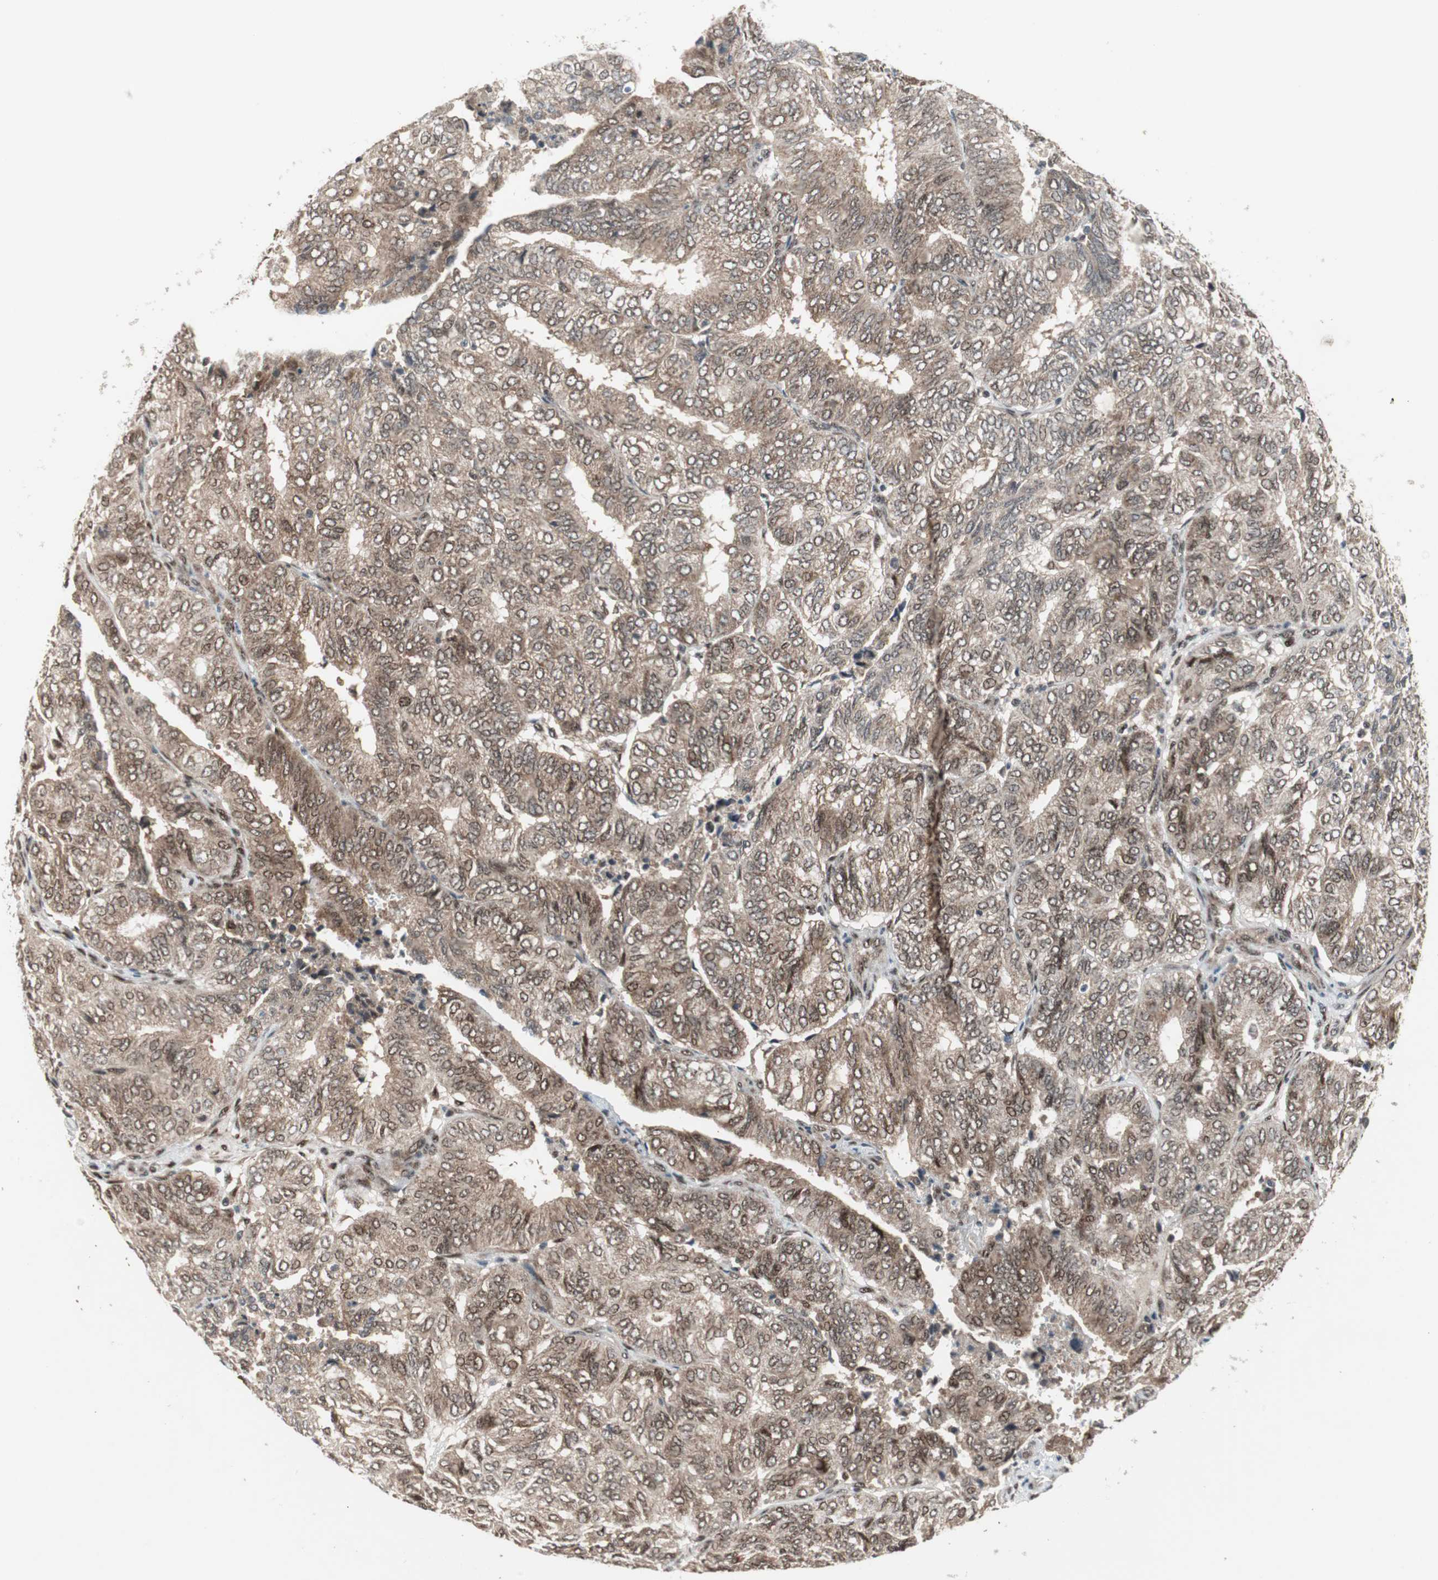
{"staining": {"intensity": "moderate", "quantity": ">75%", "location": "cytoplasmic/membranous,nuclear"}, "tissue": "endometrial cancer", "cell_type": "Tumor cells", "image_type": "cancer", "snomed": [{"axis": "morphology", "description": "Adenocarcinoma, NOS"}, {"axis": "topography", "description": "Uterus"}], "caption": "Endometrial adenocarcinoma stained with DAB (3,3'-diaminobenzidine) immunohistochemistry shows medium levels of moderate cytoplasmic/membranous and nuclear staining in about >75% of tumor cells. Using DAB (brown) and hematoxylin (blue) stains, captured at high magnification using brightfield microscopy.", "gene": "TCF12", "patient": {"sex": "female", "age": 60}}